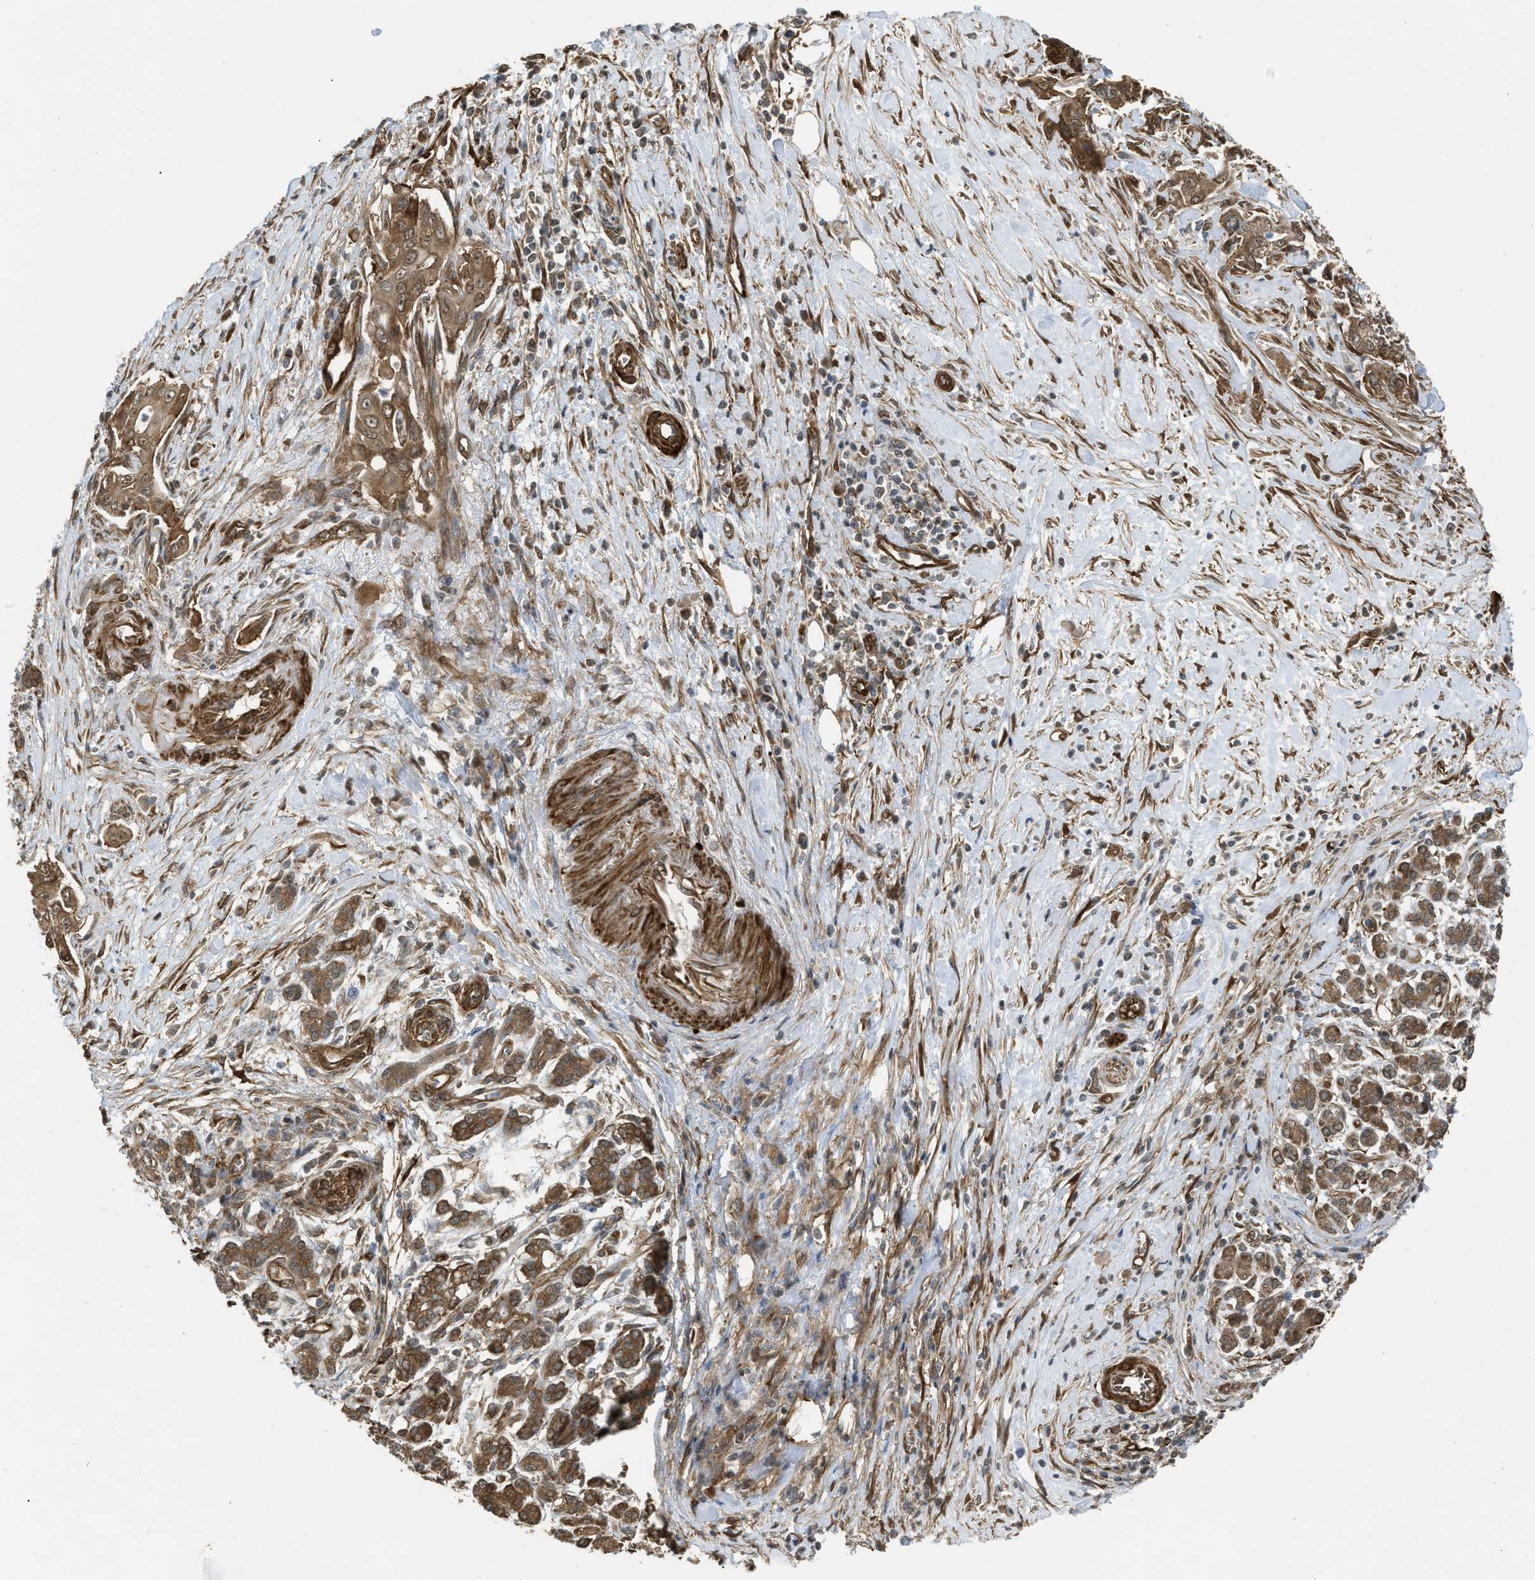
{"staining": {"intensity": "moderate", "quantity": ">75%", "location": "cytoplasmic/membranous"}, "tissue": "pancreatic cancer", "cell_type": "Tumor cells", "image_type": "cancer", "snomed": [{"axis": "morphology", "description": "Adenocarcinoma, NOS"}, {"axis": "topography", "description": "Pancreas"}], "caption": "Immunohistochemical staining of human pancreatic adenocarcinoma displays medium levels of moderate cytoplasmic/membranous staining in about >75% of tumor cells.", "gene": "BAG3", "patient": {"sex": "male", "age": 58}}